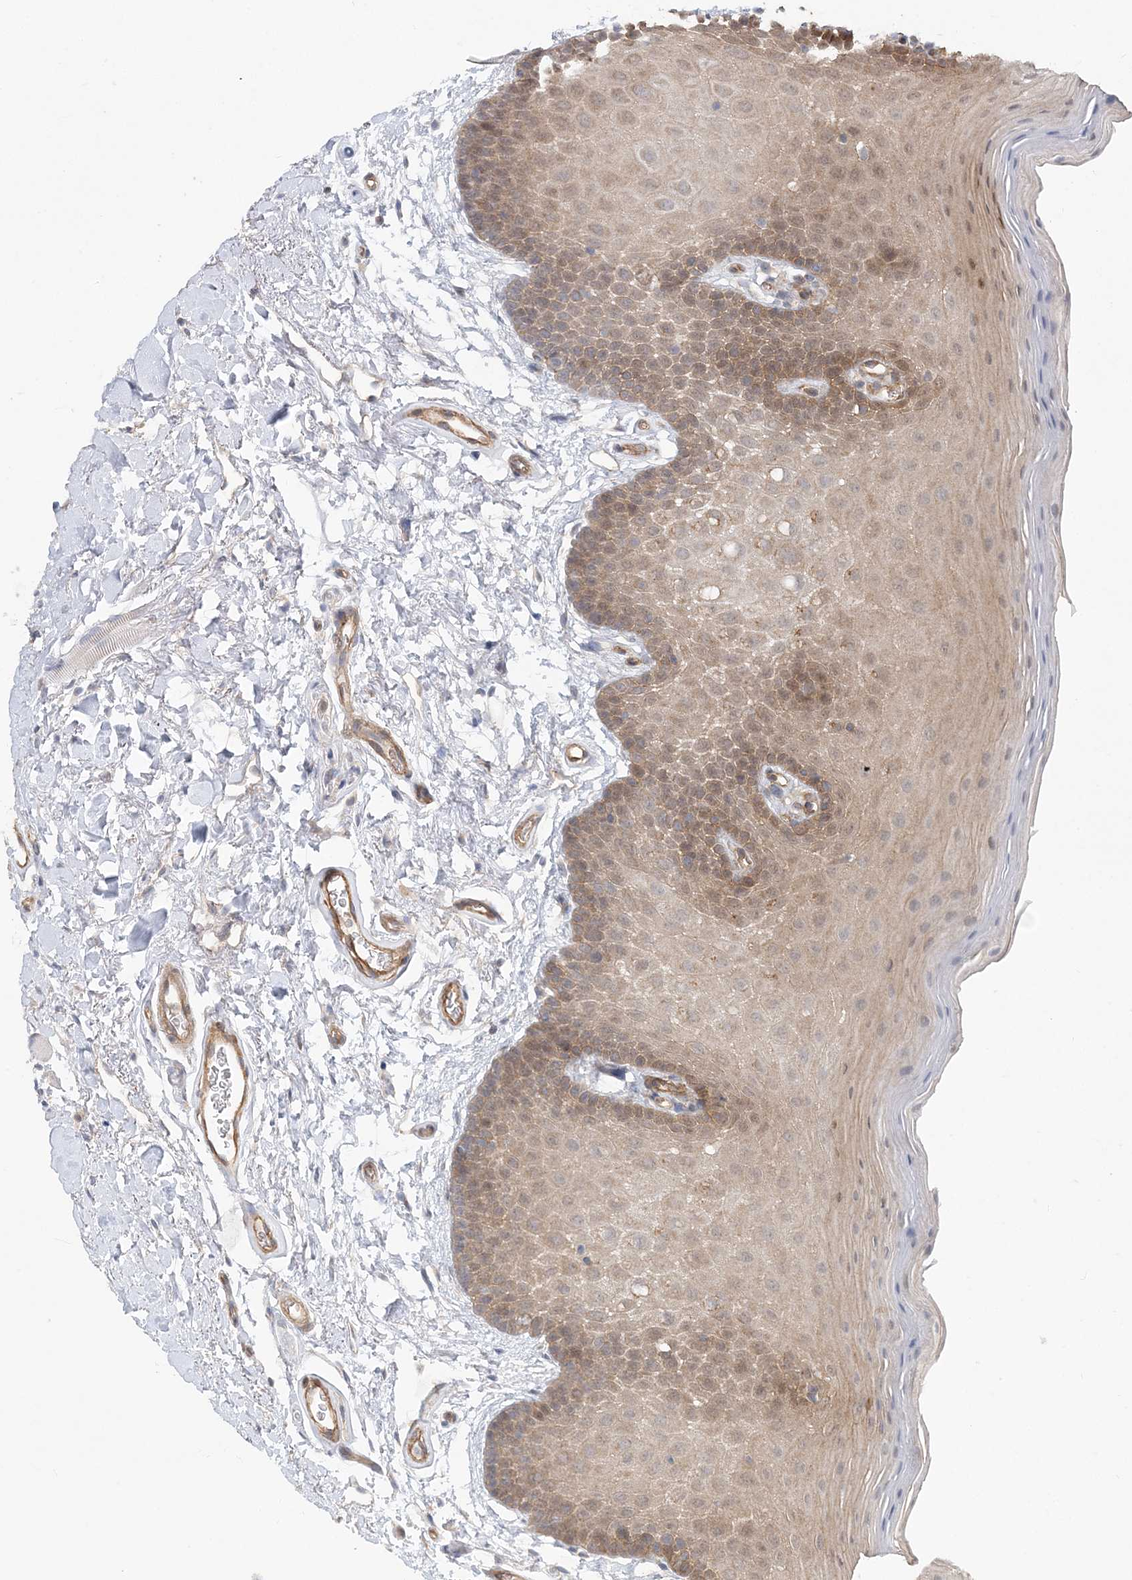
{"staining": {"intensity": "weak", "quantity": "25%-75%", "location": "cytoplasmic/membranous"}, "tissue": "oral mucosa", "cell_type": "Squamous epithelial cells", "image_type": "normal", "snomed": [{"axis": "morphology", "description": "Normal tissue, NOS"}, {"axis": "topography", "description": "Oral tissue"}], "caption": "Oral mucosa stained with IHC shows weak cytoplasmic/membranous expression in about 25%-75% of squamous epithelial cells.", "gene": "MAT2B", "patient": {"sex": "male", "age": 62}}